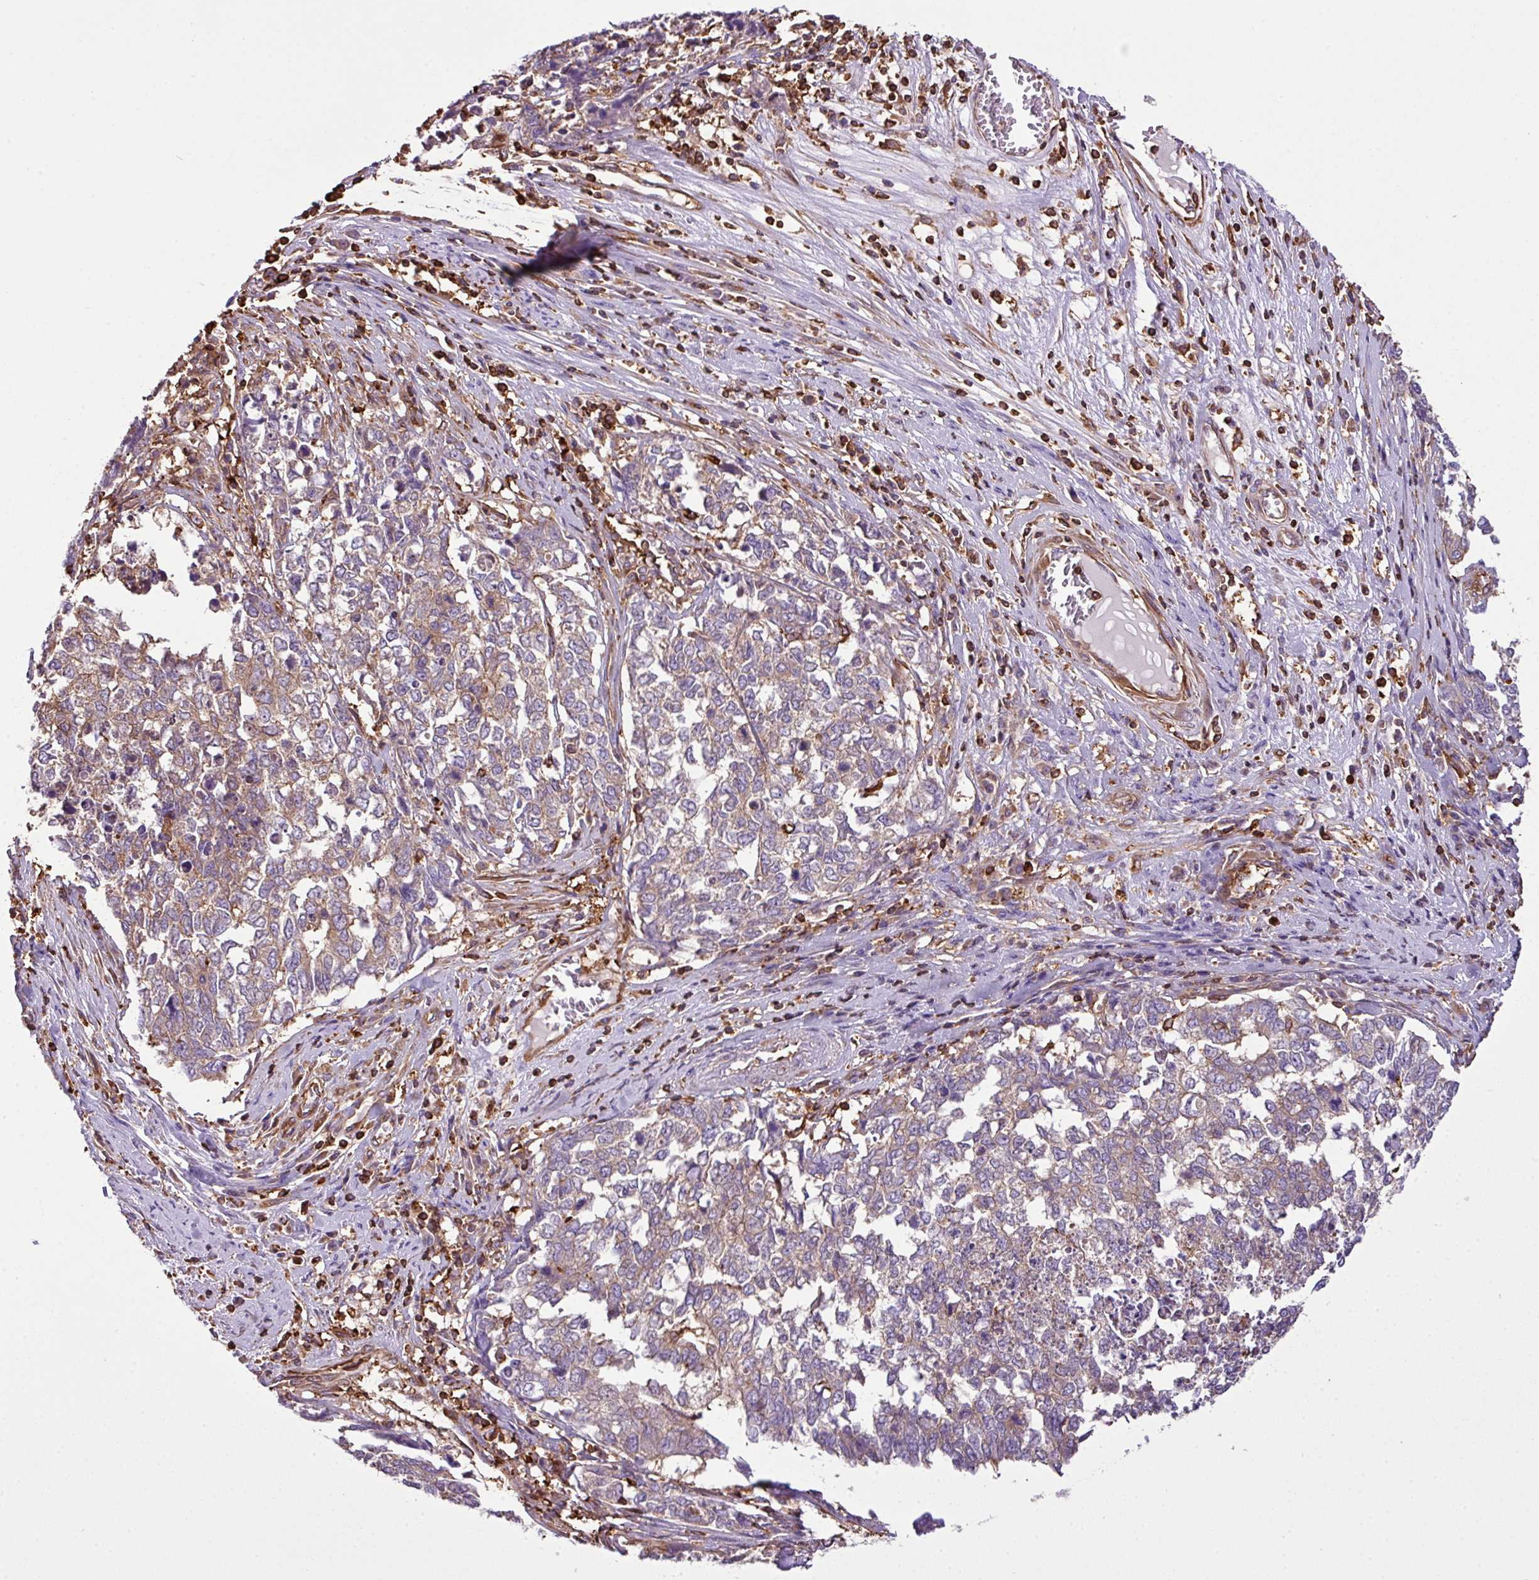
{"staining": {"intensity": "weak", "quantity": "25%-75%", "location": "cytoplasmic/membranous"}, "tissue": "cervical cancer", "cell_type": "Tumor cells", "image_type": "cancer", "snomed": [{"axis": "morphology", "description": "Squamous cell carcinoma, NOS"}, {"axis": "topography", "description": "Cervix"}], "caption": "Weak cytoplasmic/membranous expression for a protein is present in approximately 25%-75% of tumor cells of cervical squamous cell carcinoma using IHC.", "gene": "PGAP6", "patient": {"sex": "female", "age": 63}}